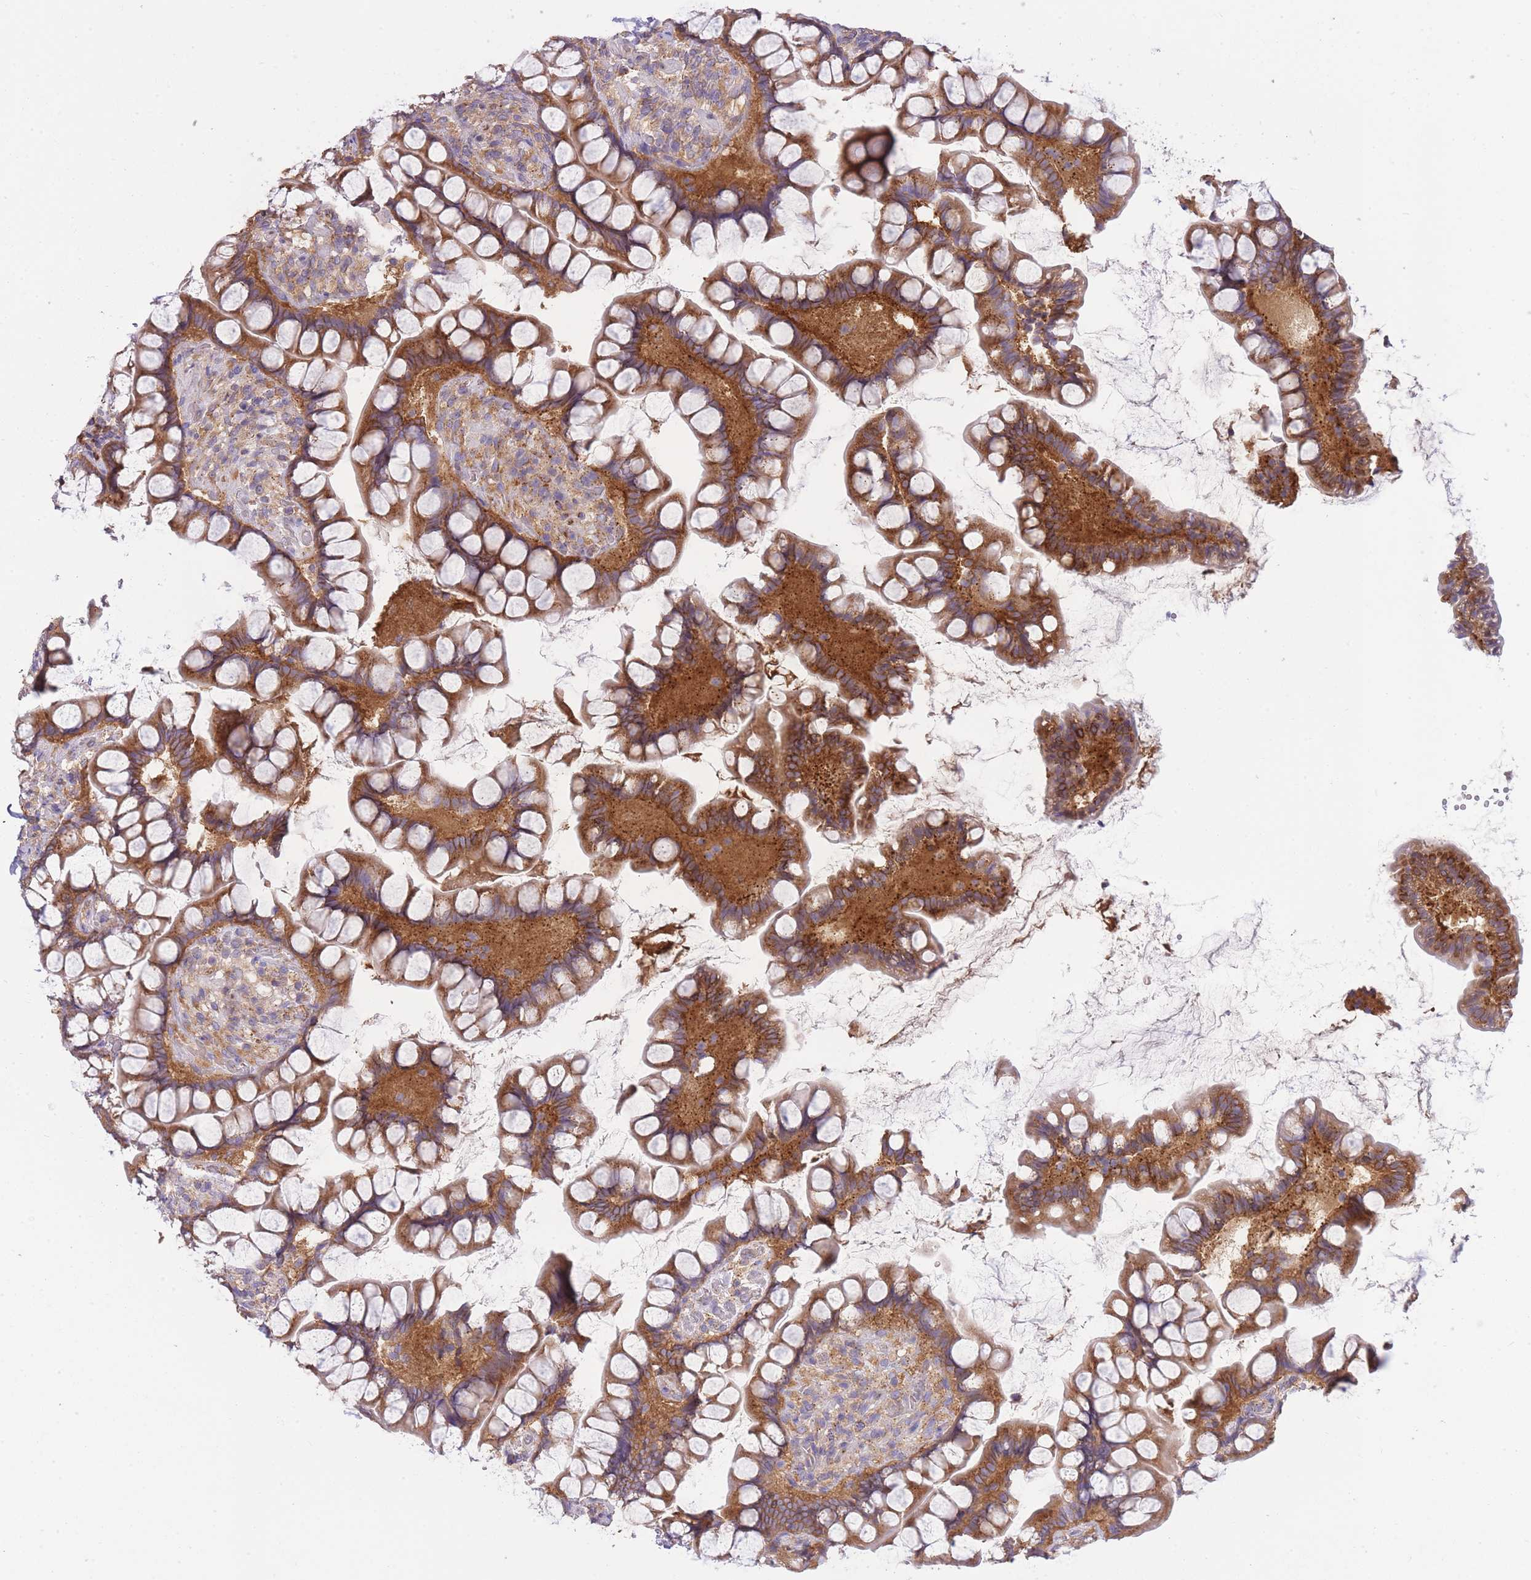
{"staining": {"intensity": "strong", "quantity": ">75%", "location": "cytoplasmic/membranous"}, "tissue": "small intestine", "cell_type": "Glandular cells", "image_type": "normal", "snomed": [{"axis": "morphology", "description": "Normal tissue, NOS"}, {"axis": "topography", "description": "Small intestine"}], "caption": "Immunohistochemical staining of benign small intestine exhibits strong cytoplasmic/membranous protein staining in about >75% of glandular cells. Using DAB (3,3'-diaminobenzidine) (brown) and hematoxylin (blue) stains, captured at high magnification using brightfield microscopy.", "gene": "COPG1", "patient": {"sex": "male", "age": 70}}